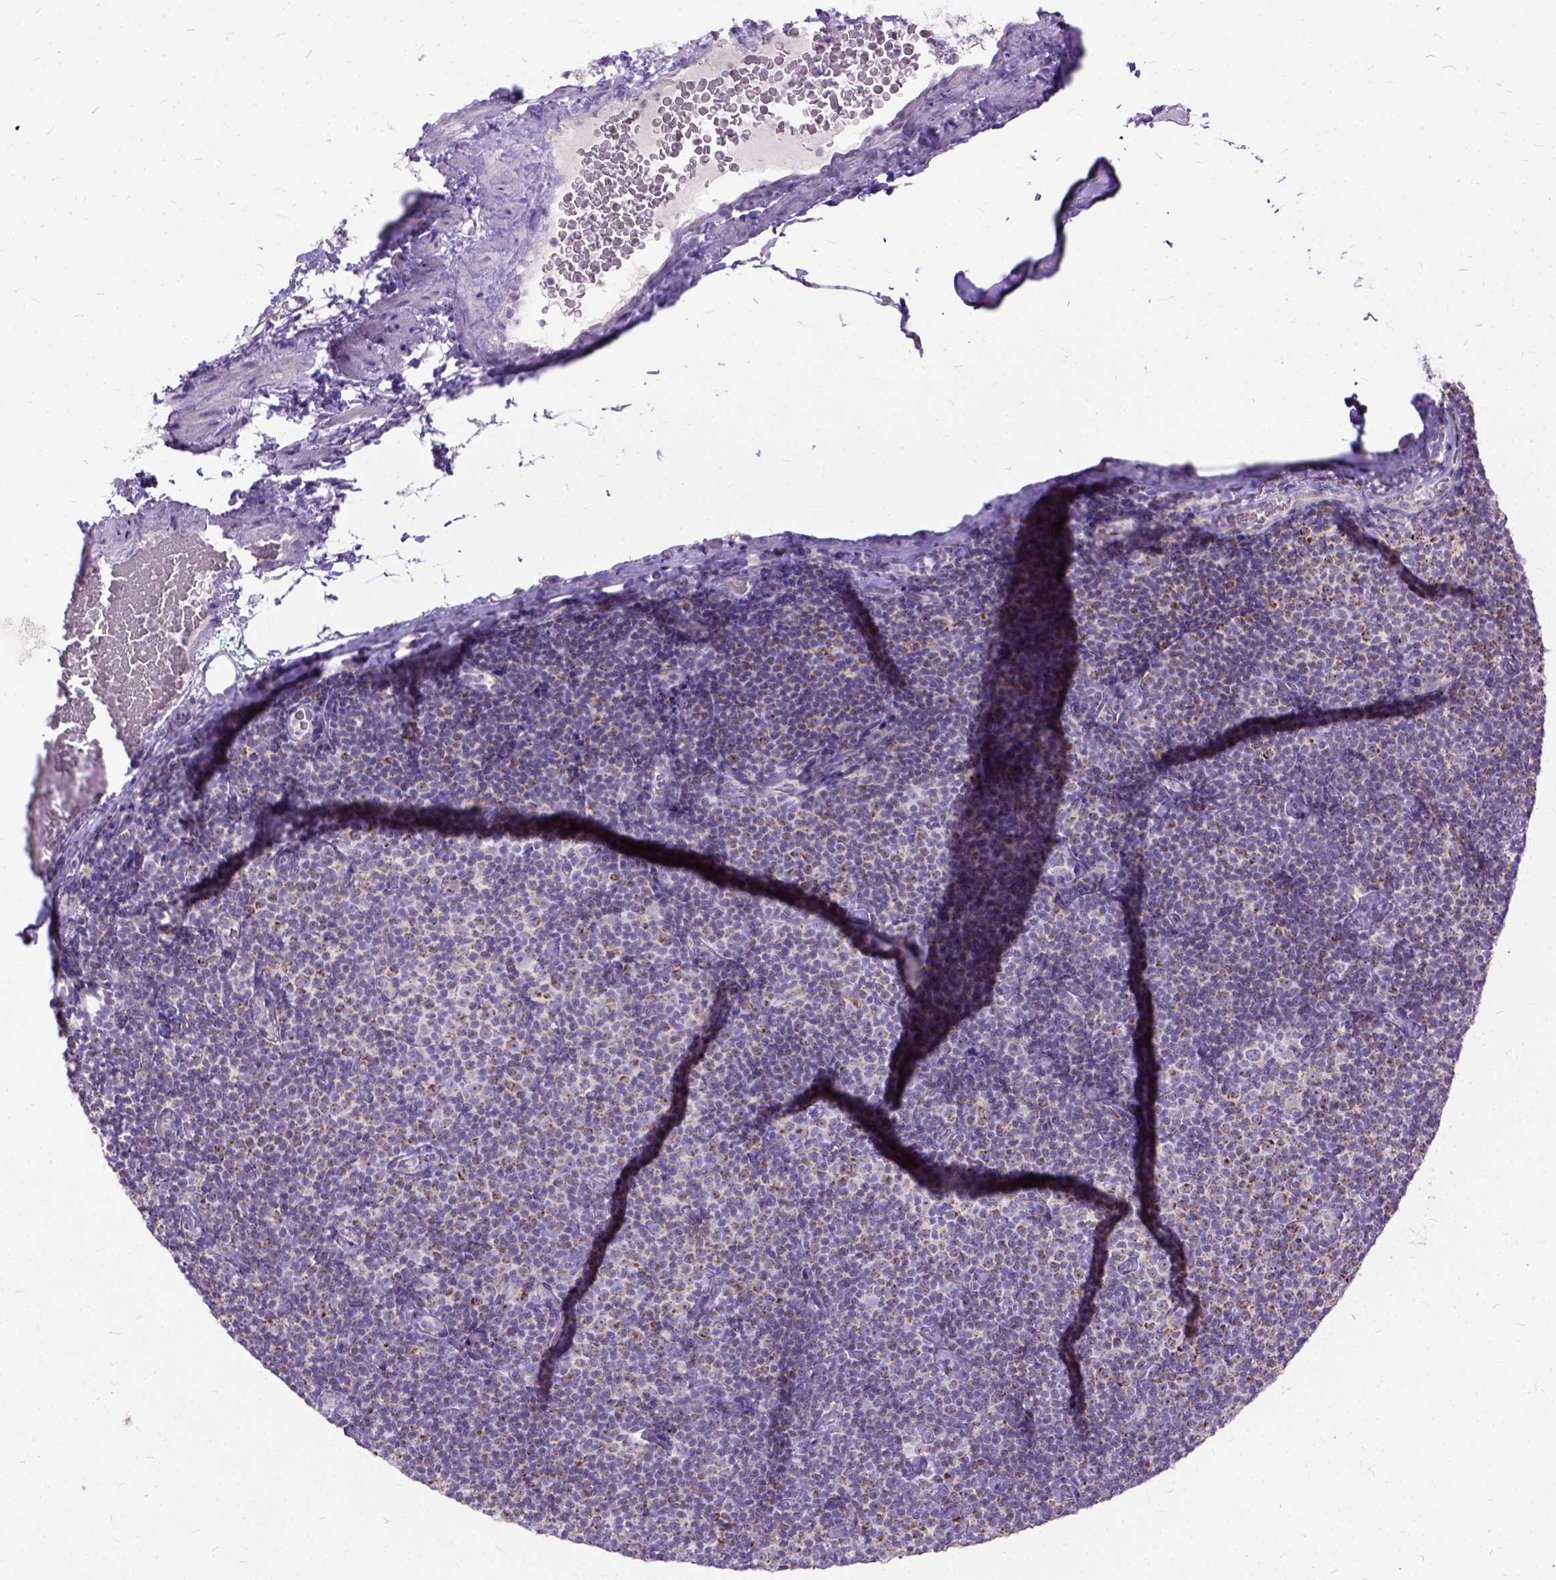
{"staining": {"intensity": "negative", "quantity": "none", "location": "none"}, "tissue": "lymphoma", "cell_type": "Tumor cells", "image_type": "cancer", "snomed": [{"axis": "morphology", "description": "Malignant lymphoma, non-Hodgkin's type, Low grade"}, {"axis": "topography", "description": "Lymph node"}], "caption": "Lymphoma was stained to show a protein in brown. There is no significant staining in tumor cells.", "gene": "CTAG2", "patient": {"sex": "male", "age": 81}}